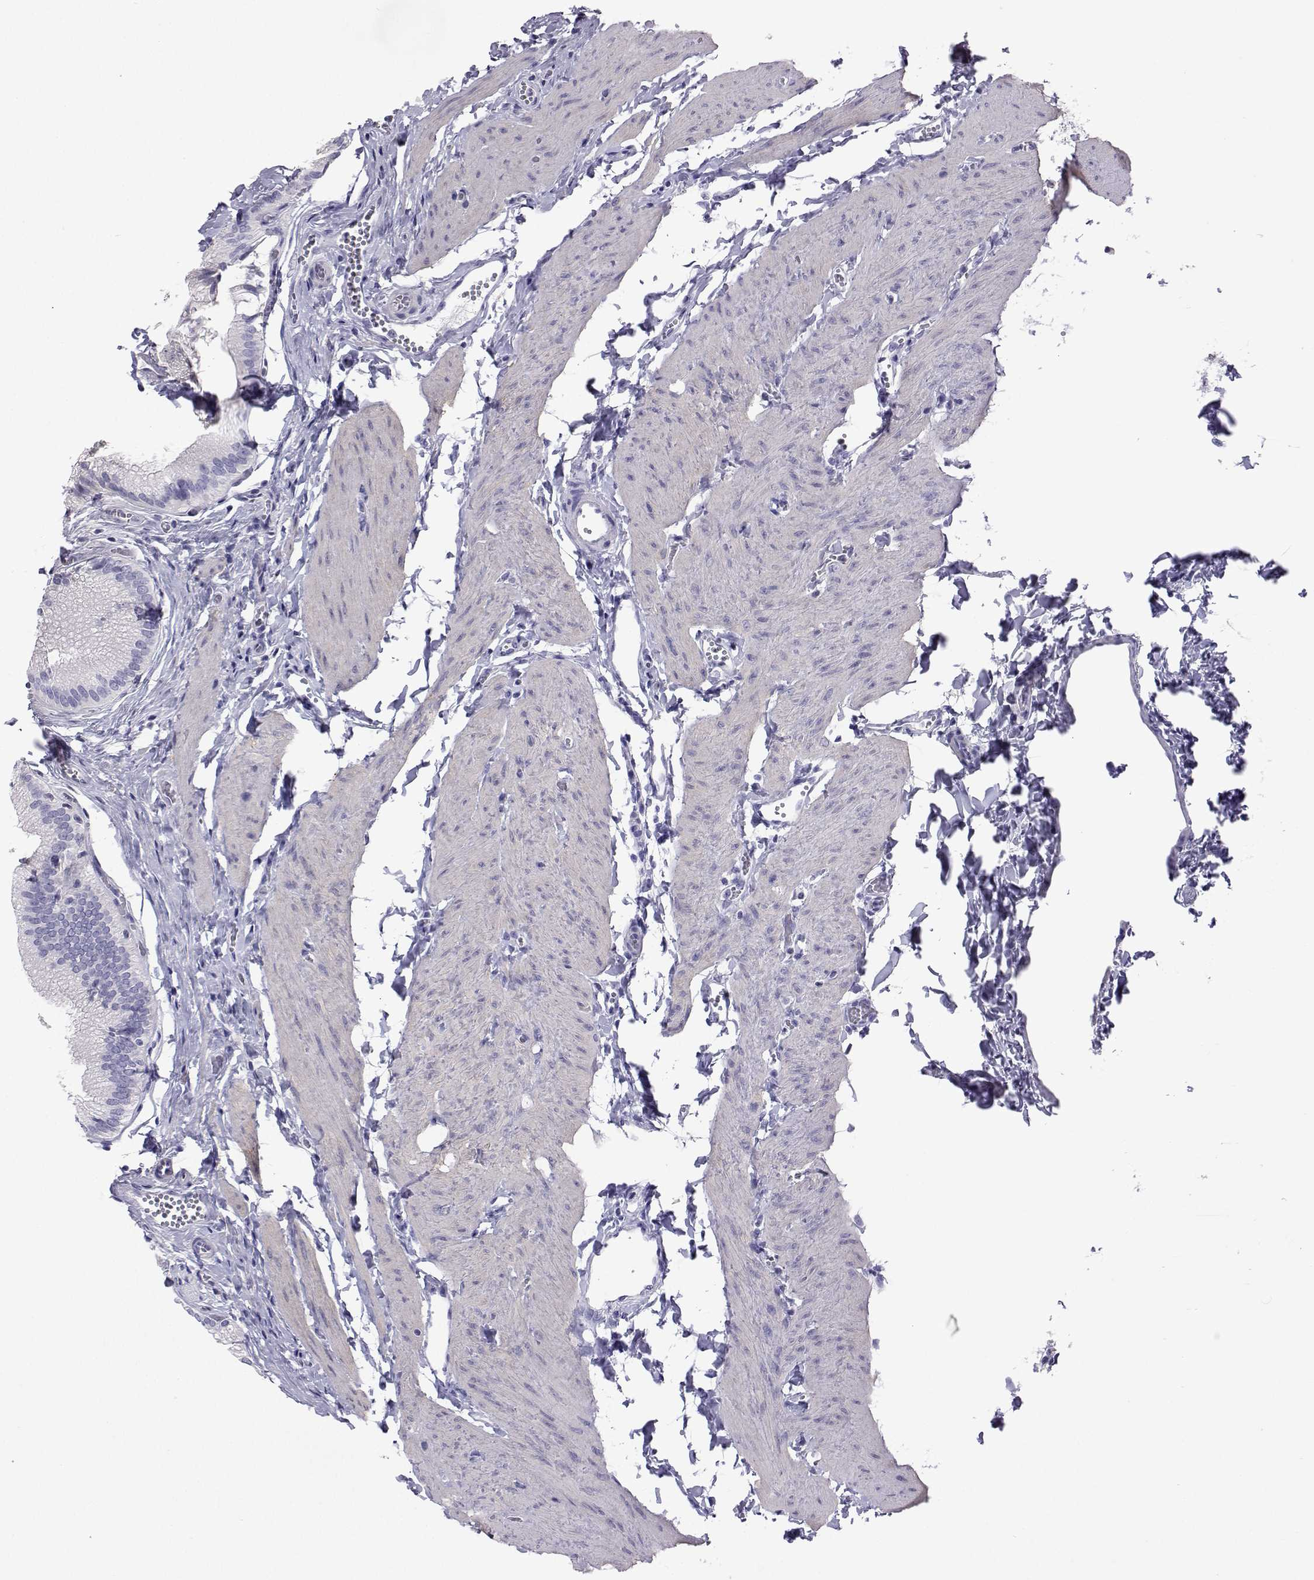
{"staining": {"intensity": "negative", "quantity": "none", "location": "none"}, "tissue": "gallbladder", "cell_type": "Glandular cells", "image_type": "normal", "snomed": [{"axis": "morphology", "description": "Normal tissue, NOS"}, {"axis": "topography", "description": "Gallbladder"}, {"axis": "topography", "description": "Peripheral nerve tissue"}], "caption": "Gallbladder stained for a protein using immunohistochemistry exhibits no positivity glandular cells.", "gene": "PLIN4", "patient": {"sex": "male", "age": 17}}